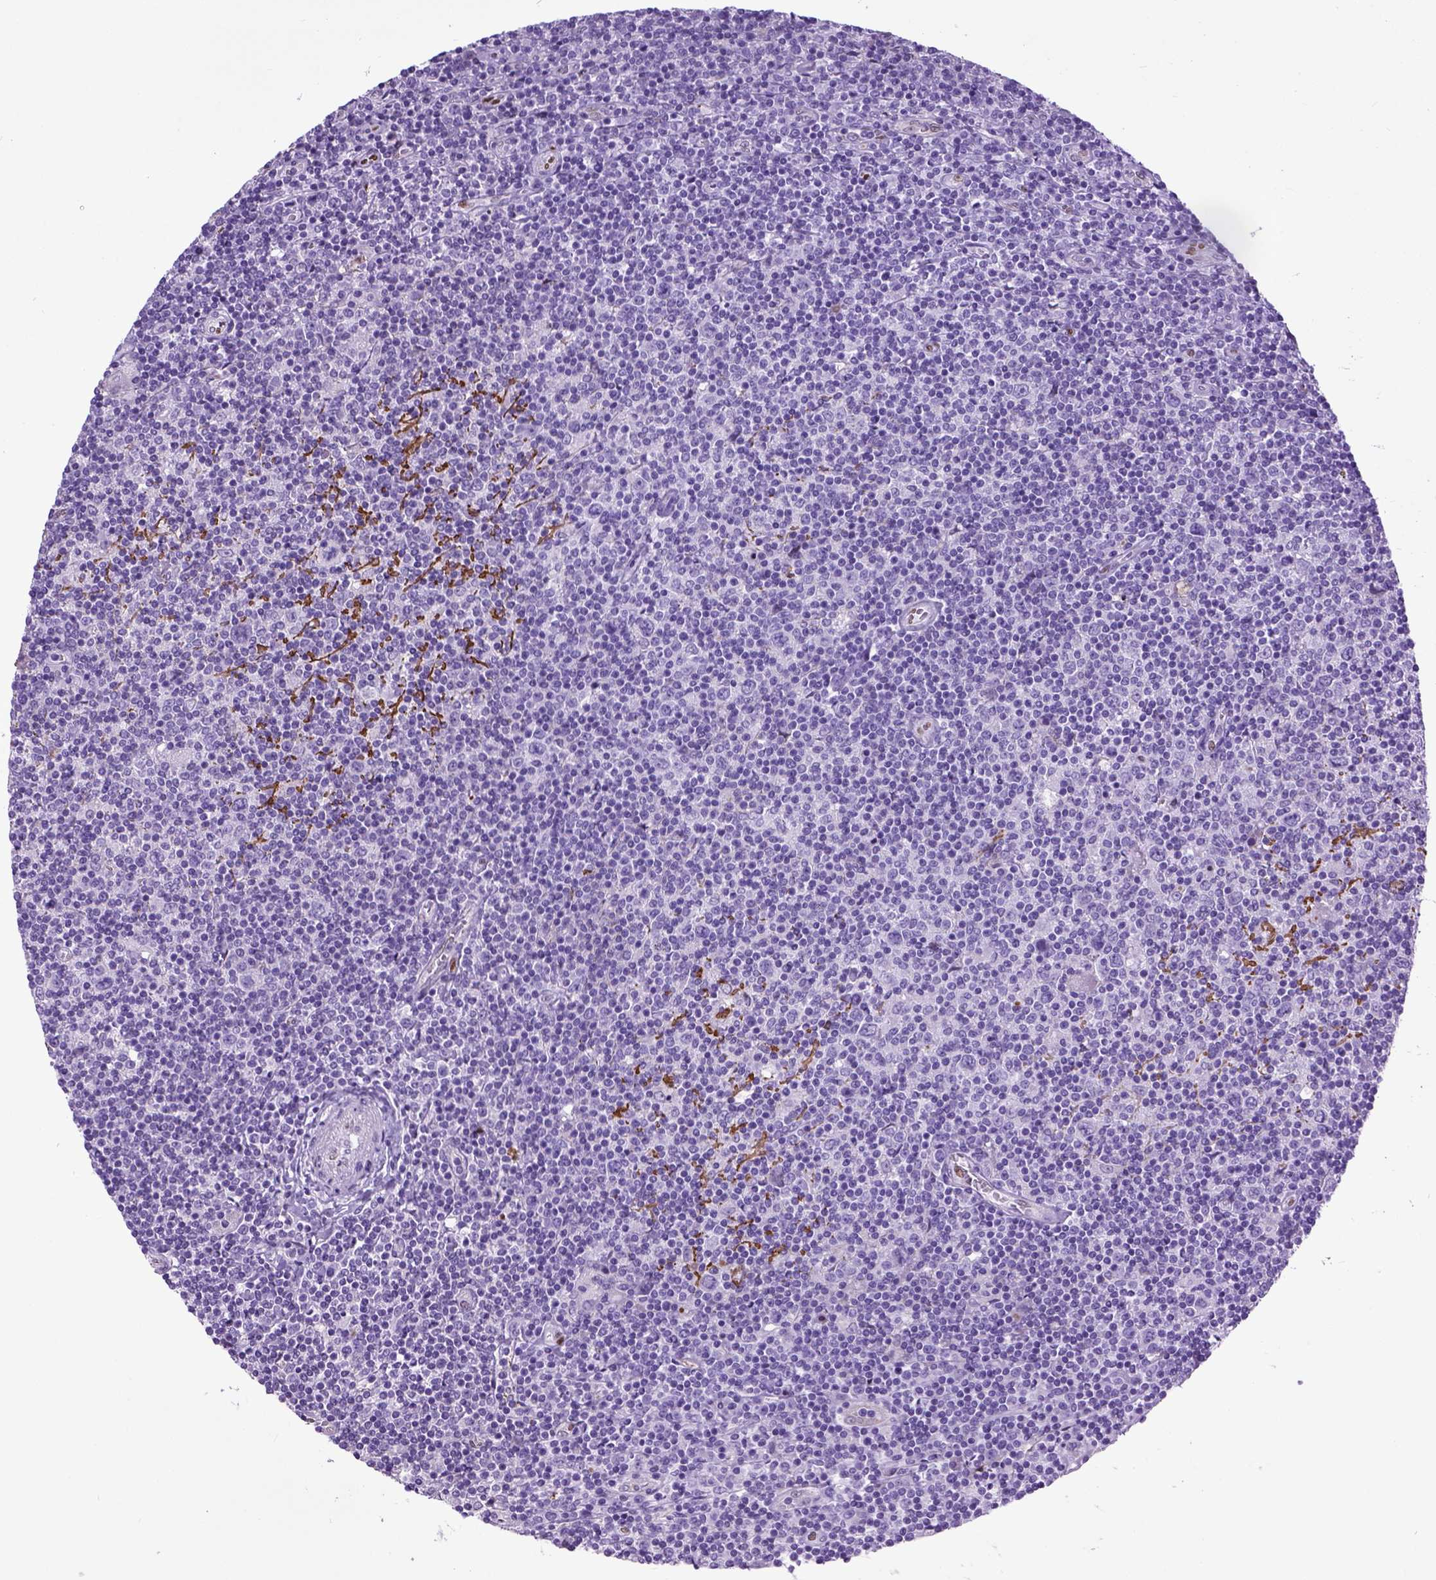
{"staining": {"intensity": "negative", "quantity": "none", "location": "none"}, "tissue": "lymphoma", "cell_type": "Tumor cells", "image_type": "cancer", "snomed": [{"axis": "morphology", "description": "Hodgkin's disease, NOS"}, {"axis": "topography", "description": "Lymph node"}], "caption": "Image shows no protein positivity in tumor cells of lymphoma tissue.", "gene": "ADAMTS8", "patient": {"sex": "male", "age": 40}}